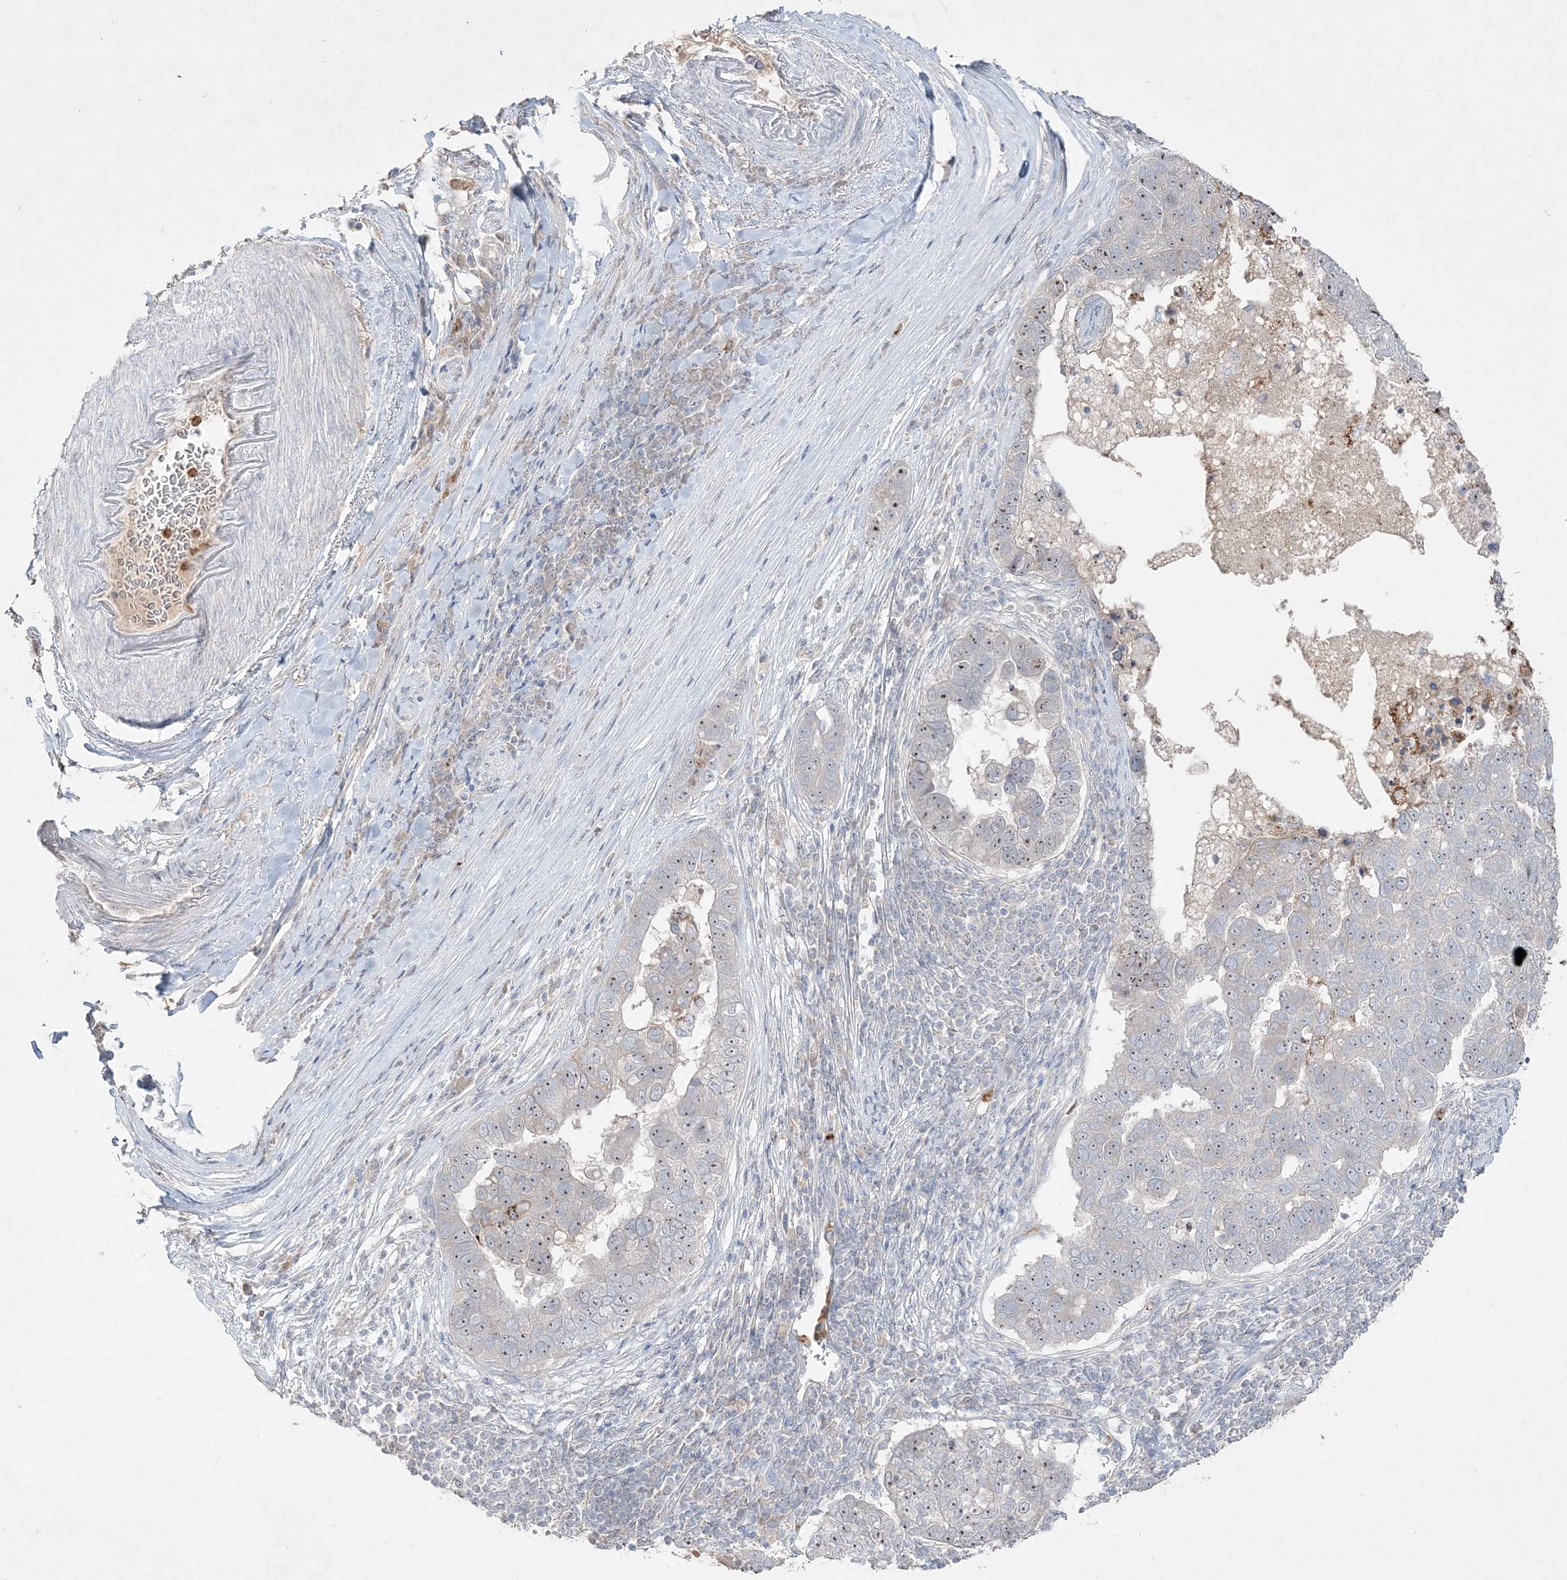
{"staining": {"intensity": "moderate", "quantity": "<25%", "location": "nuclear"}, "tissue": "pancreatic cancer", "cell_type": "Tumor cells", "image_type": "cancer", "snomed": [{"axis": "morphology", "description": "Adenocarcinoma, NOS"}, {"axis": "topography", "description": "Pancreas"}], "caption": "Adenocarcinoma (pancreatic) stained with IHC shows moderate nuclear positivity in about <25% of tumor cells.", "gene": "NOP16", "patient": {"sex": "female", "age": 61}}